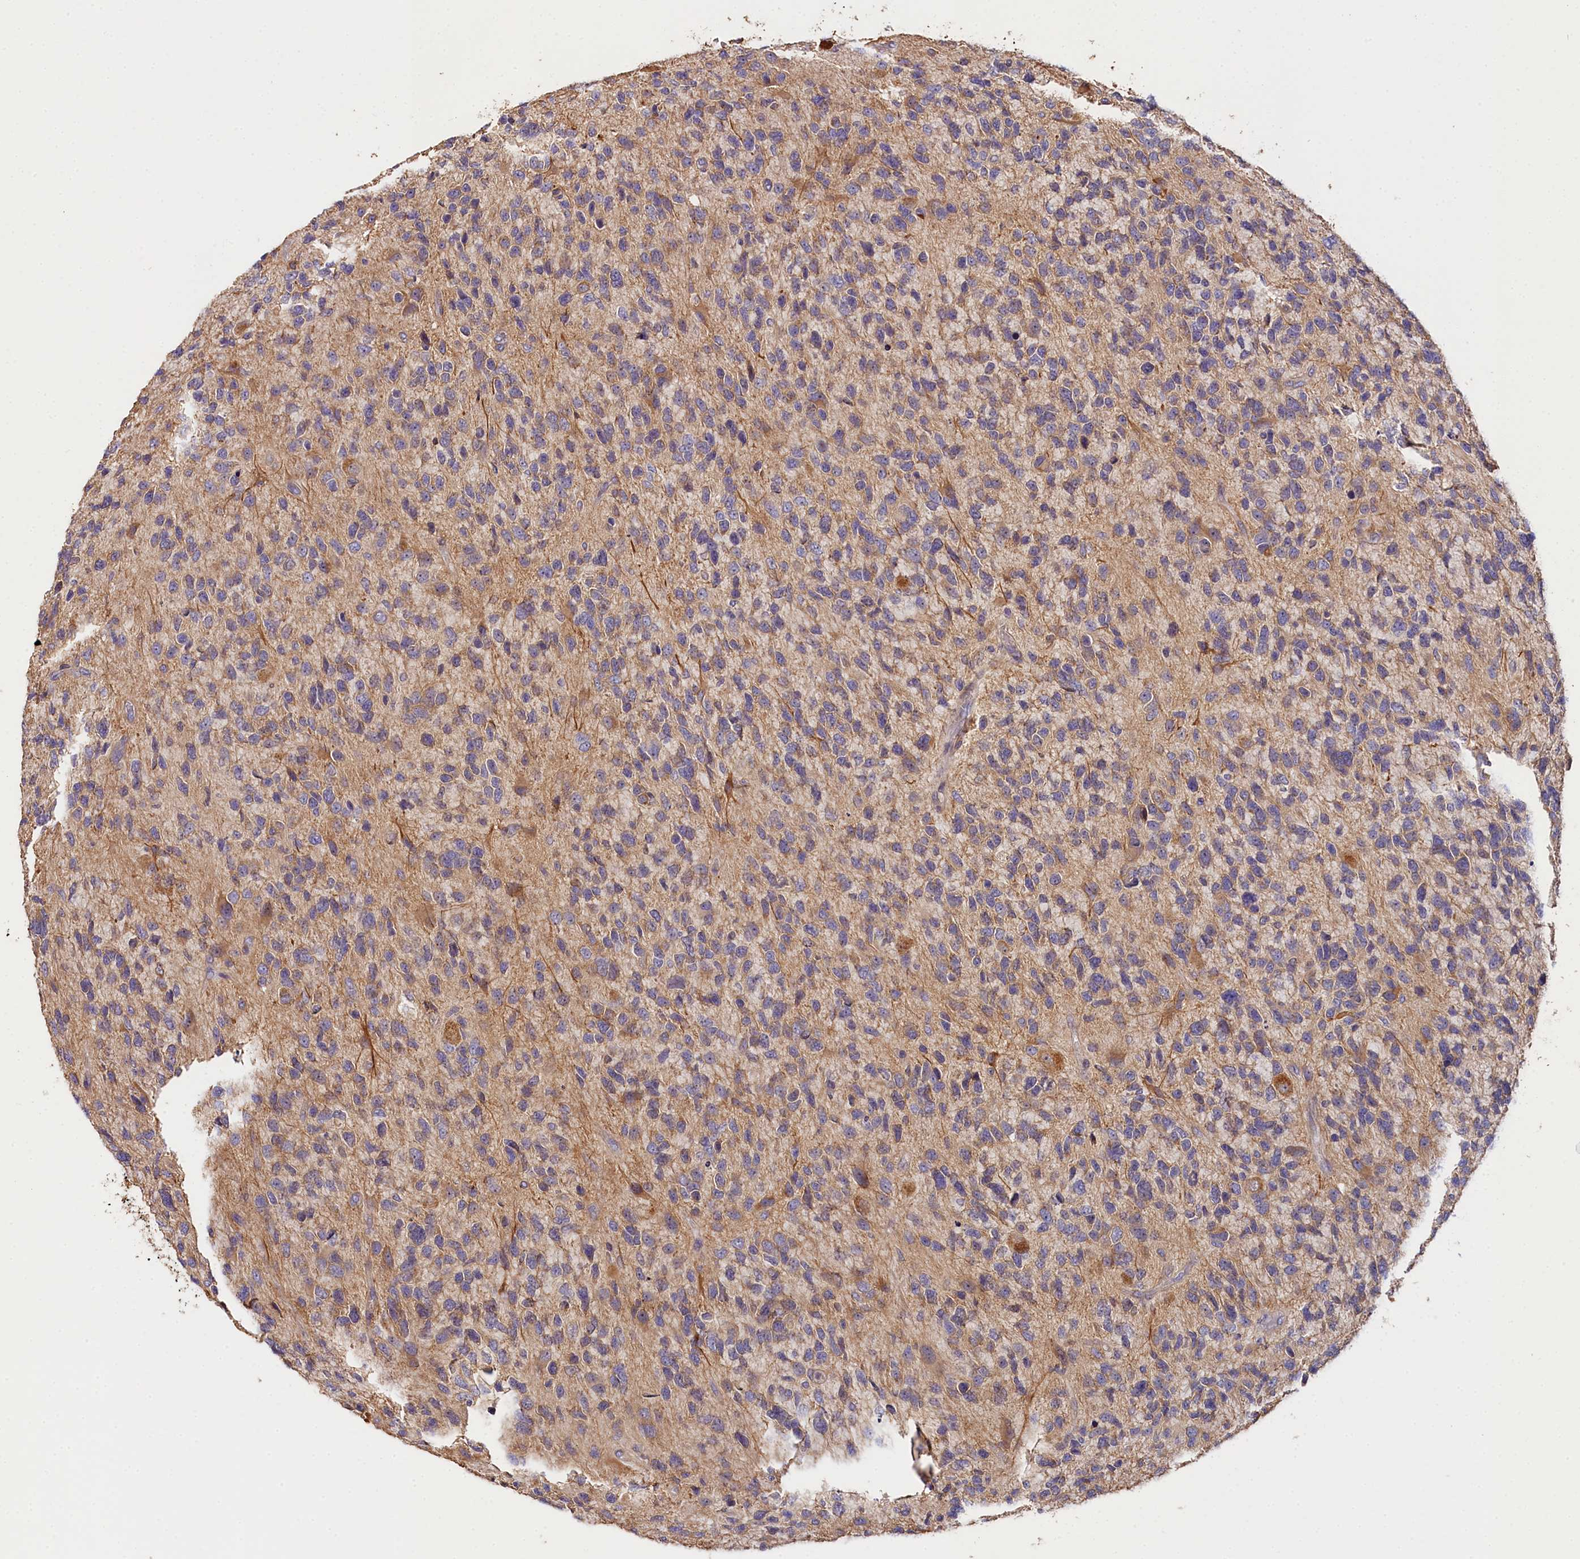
{"staining": {"intensity": "negative", "quantity": "none", "location": "none"}, "tissue": "glioma", "cell_type": "Tumor cells", "image_type": "cancer", "snomed": [{"axis": "morphology", "description": "Glioma, malignant, High grade"}, {"axis": "topography", "description": "Brain"}], "caption": "An image of glioma stained for a protein exhibits no brown staining in tumor cells.", "gene": "KATNB1", "patient": {"sex": "female", "age": 58}}